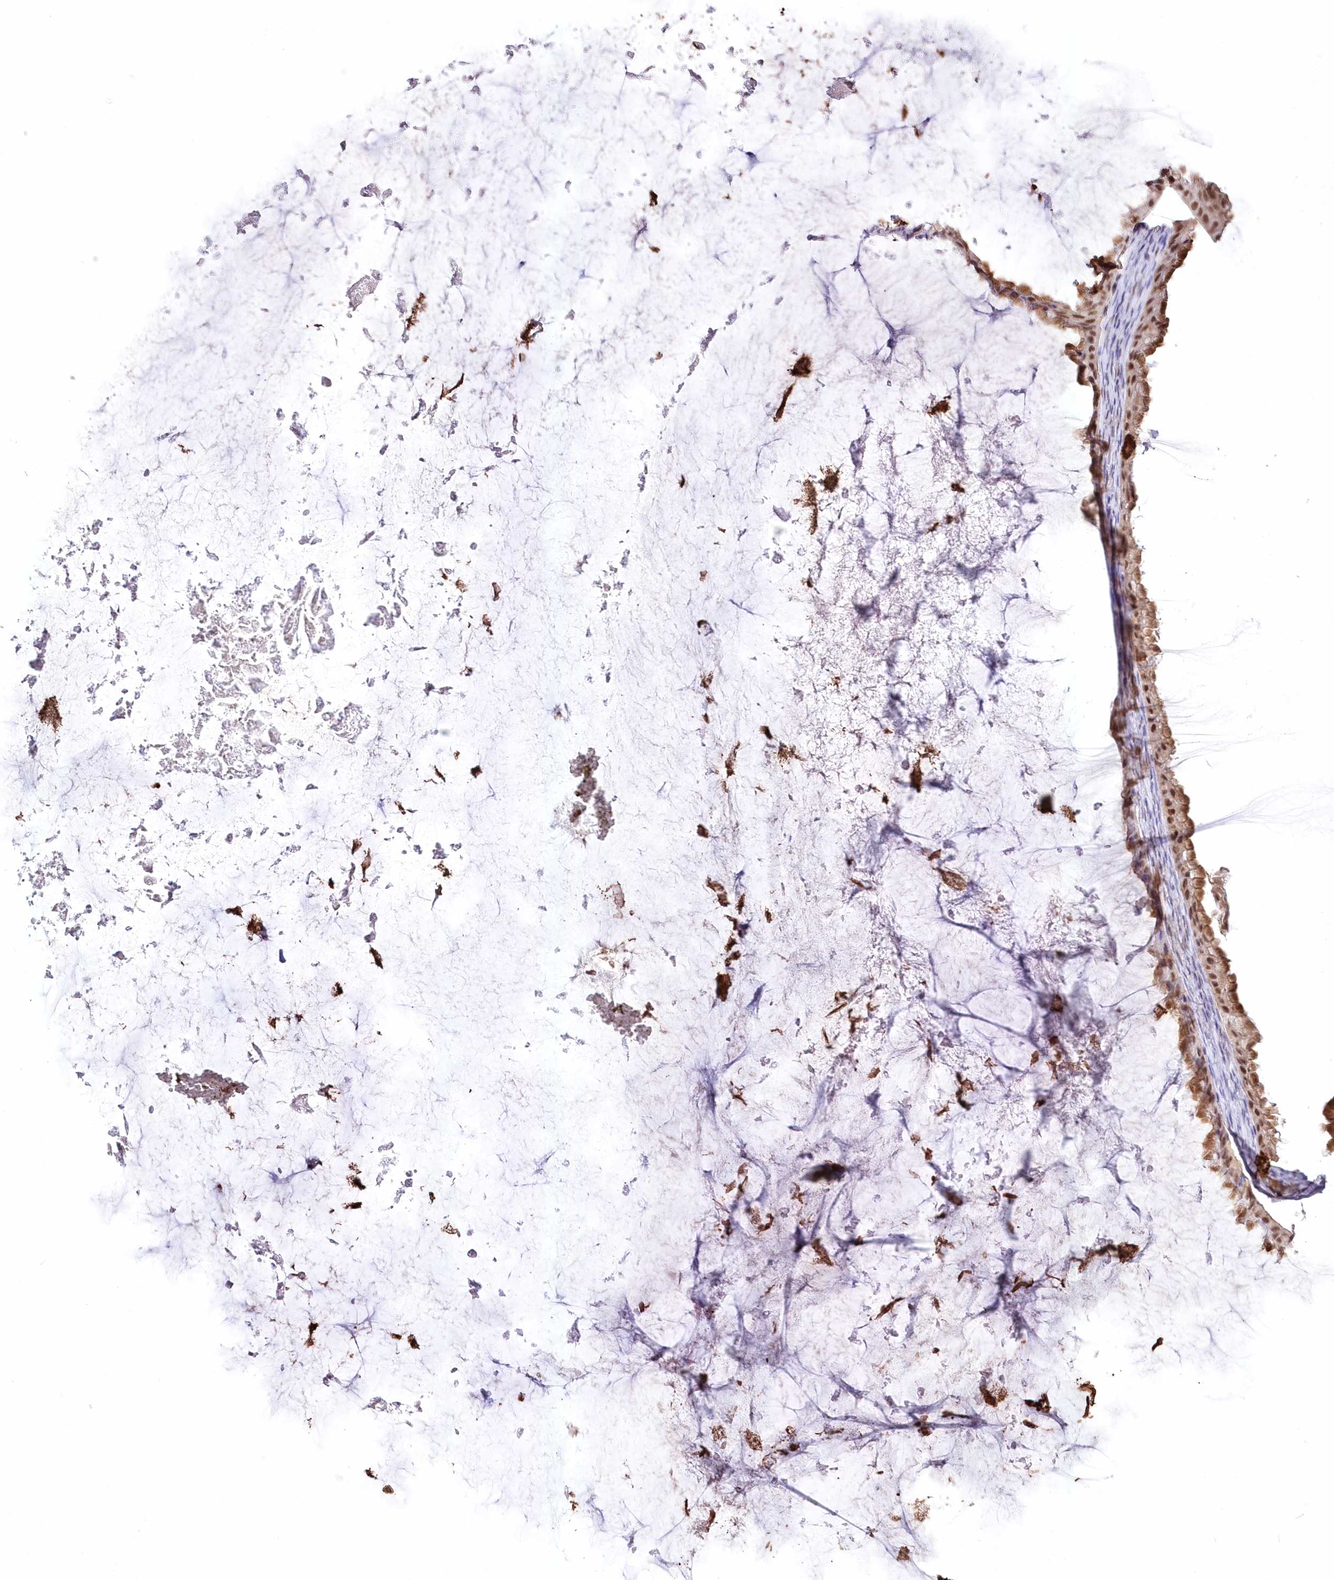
{"staining": {"intensity": "moderate", "quantity": ">75%", "location": "nuclear"}, "tissue": "ovarian cancer", "cell_type": "Tumor cells", "image_type": "cancer", "snomed": [{"axis": "morphology", "description": "Cystadenocarcinoma, mucinous, NOS"}, {"axis": "topography", "description": "Ovary"}], "caption": "Protein expression analysis of mucinous cystadenocarcinoma (ovarian) exhibits moderate nuclear expression in about >75% of tumor cells.", "gene": "NSUN2", "patient": {"sex": "female", "age": 61}}